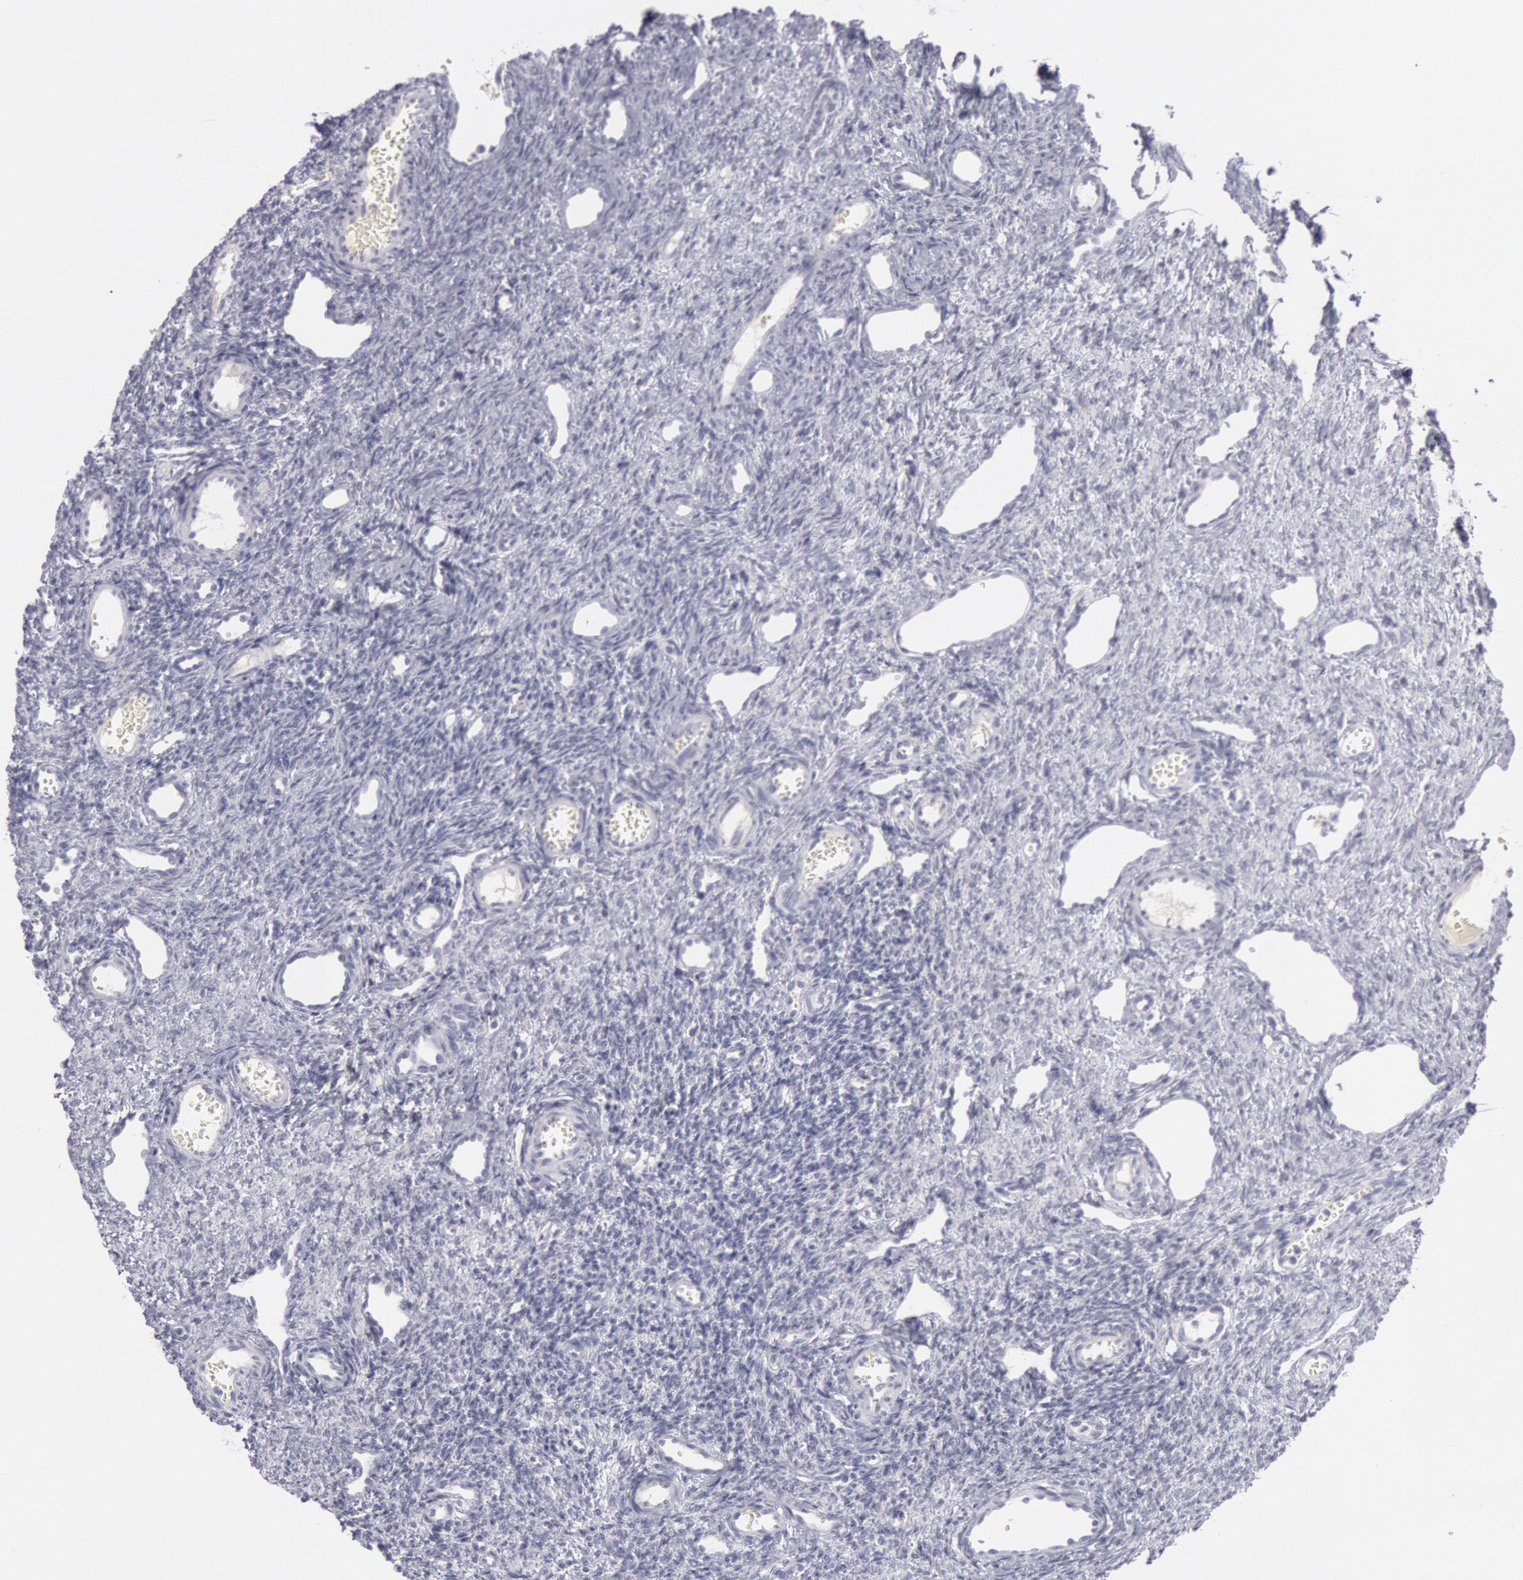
{"staining": {"intensity": "negative", "quantity": "none", "location": "none"}, "tissue": "ovary", "cell_type": "Follicle cells", "image_type": "normal", "snomed": [{"axis": "morphology", "description": "Normal tissue, NOS"}, {"axis": "topography", "description": "Ovary"}], "caption": "A high-resolution histopathology image shows IHC staining of benign ovary, which displays no significant positivity in follicle cells.", "gene": "KRT16", "patient": {"sex": "female", "age": 33}}